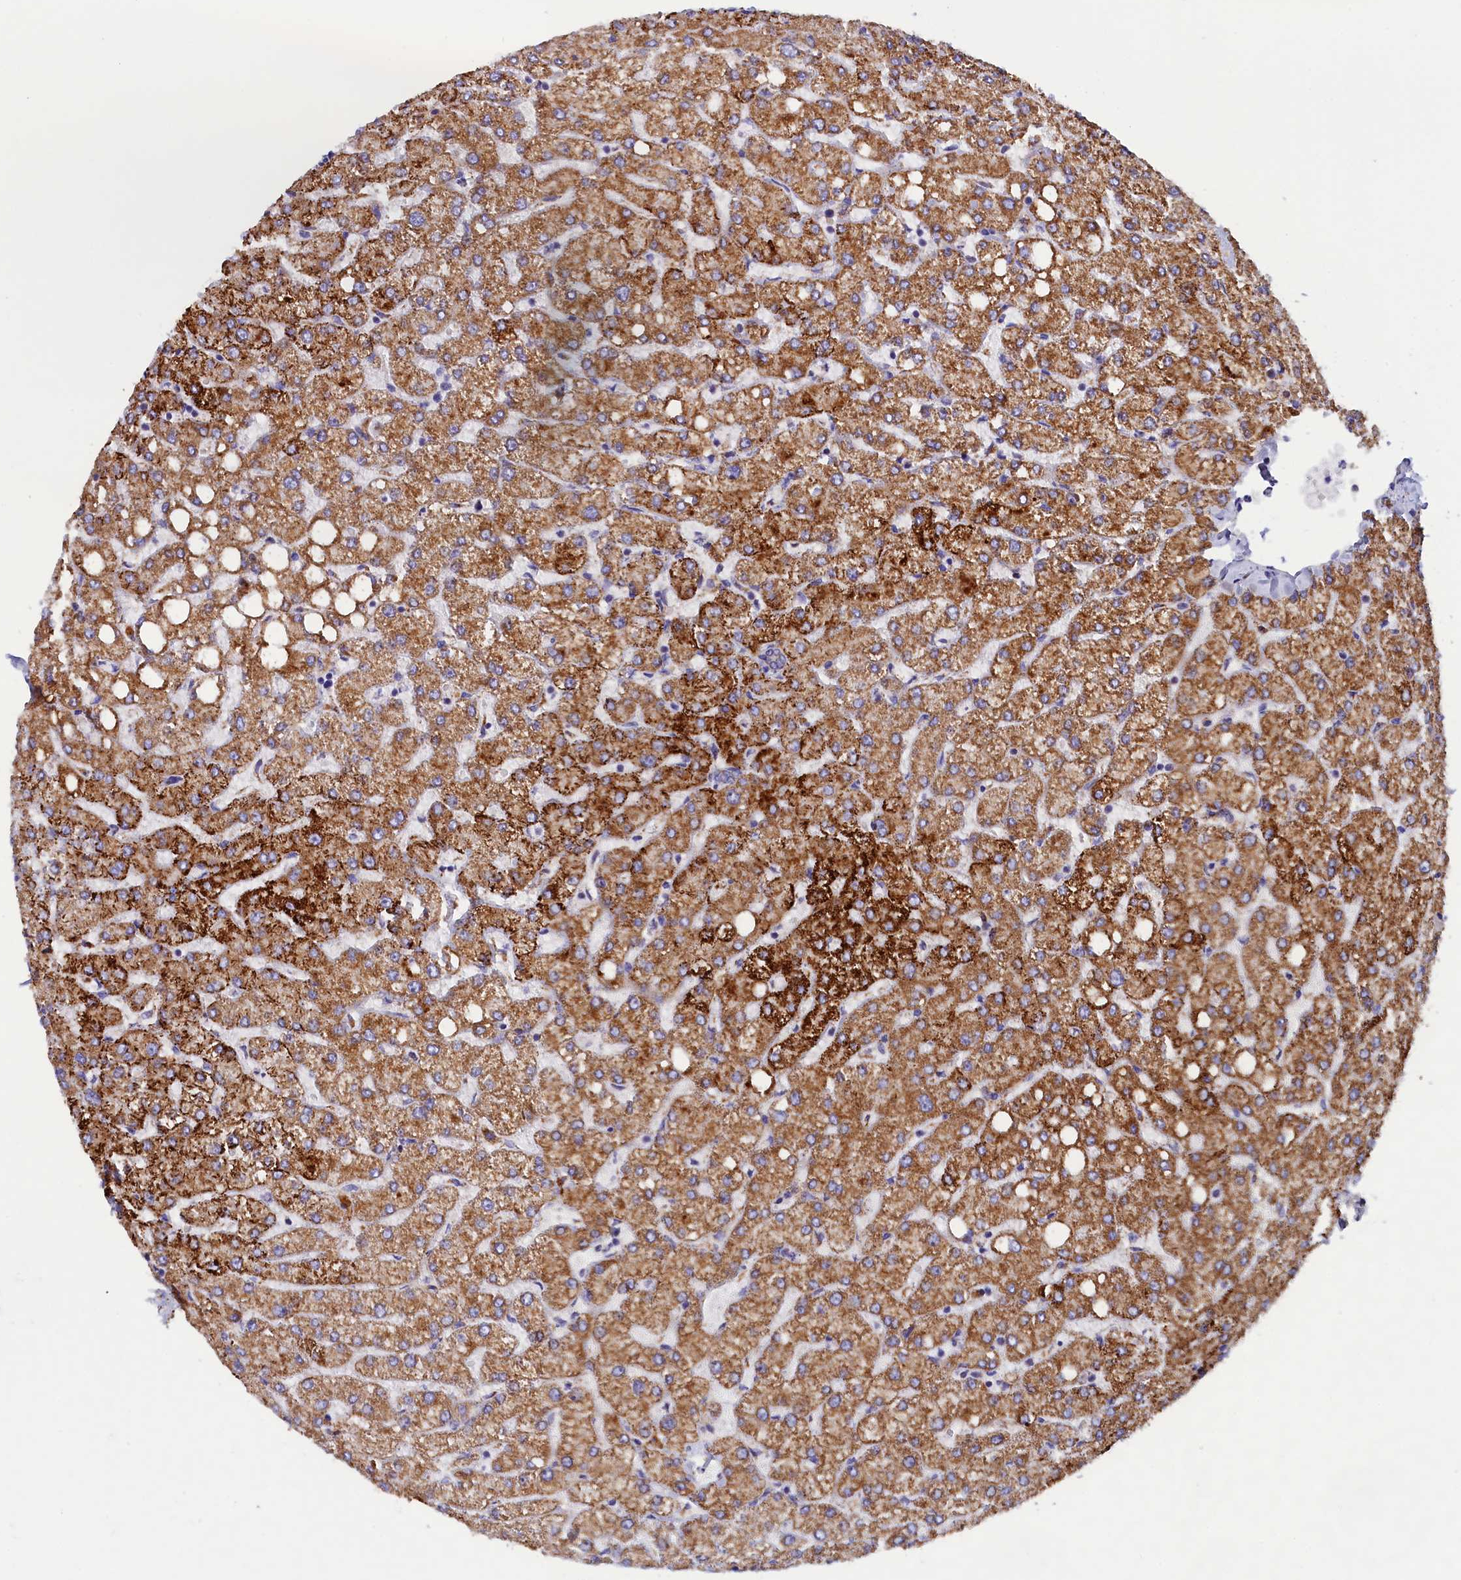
{"staining": {"intensity": "weak", "quantity": ">75%", "location": "cytoplasmic/membranous"}, "tissue": "liver", "cell_type": "Cholangiocytes", "image_type": "normal", "snomed": [{"axis": "morphology", "description": "Normal tissue, NOS"}, {"axis": "topography", "description": "Liver"}], "caption": "Immunohistochemical staining of unremarkable human liver demonstrates >75% levels of weak cytoplasmic/membranous protein staining in approximately >75% of cholangiocytes.", "gene": "SLC39A3", "patient": {"sex": "female", "age": 54}}